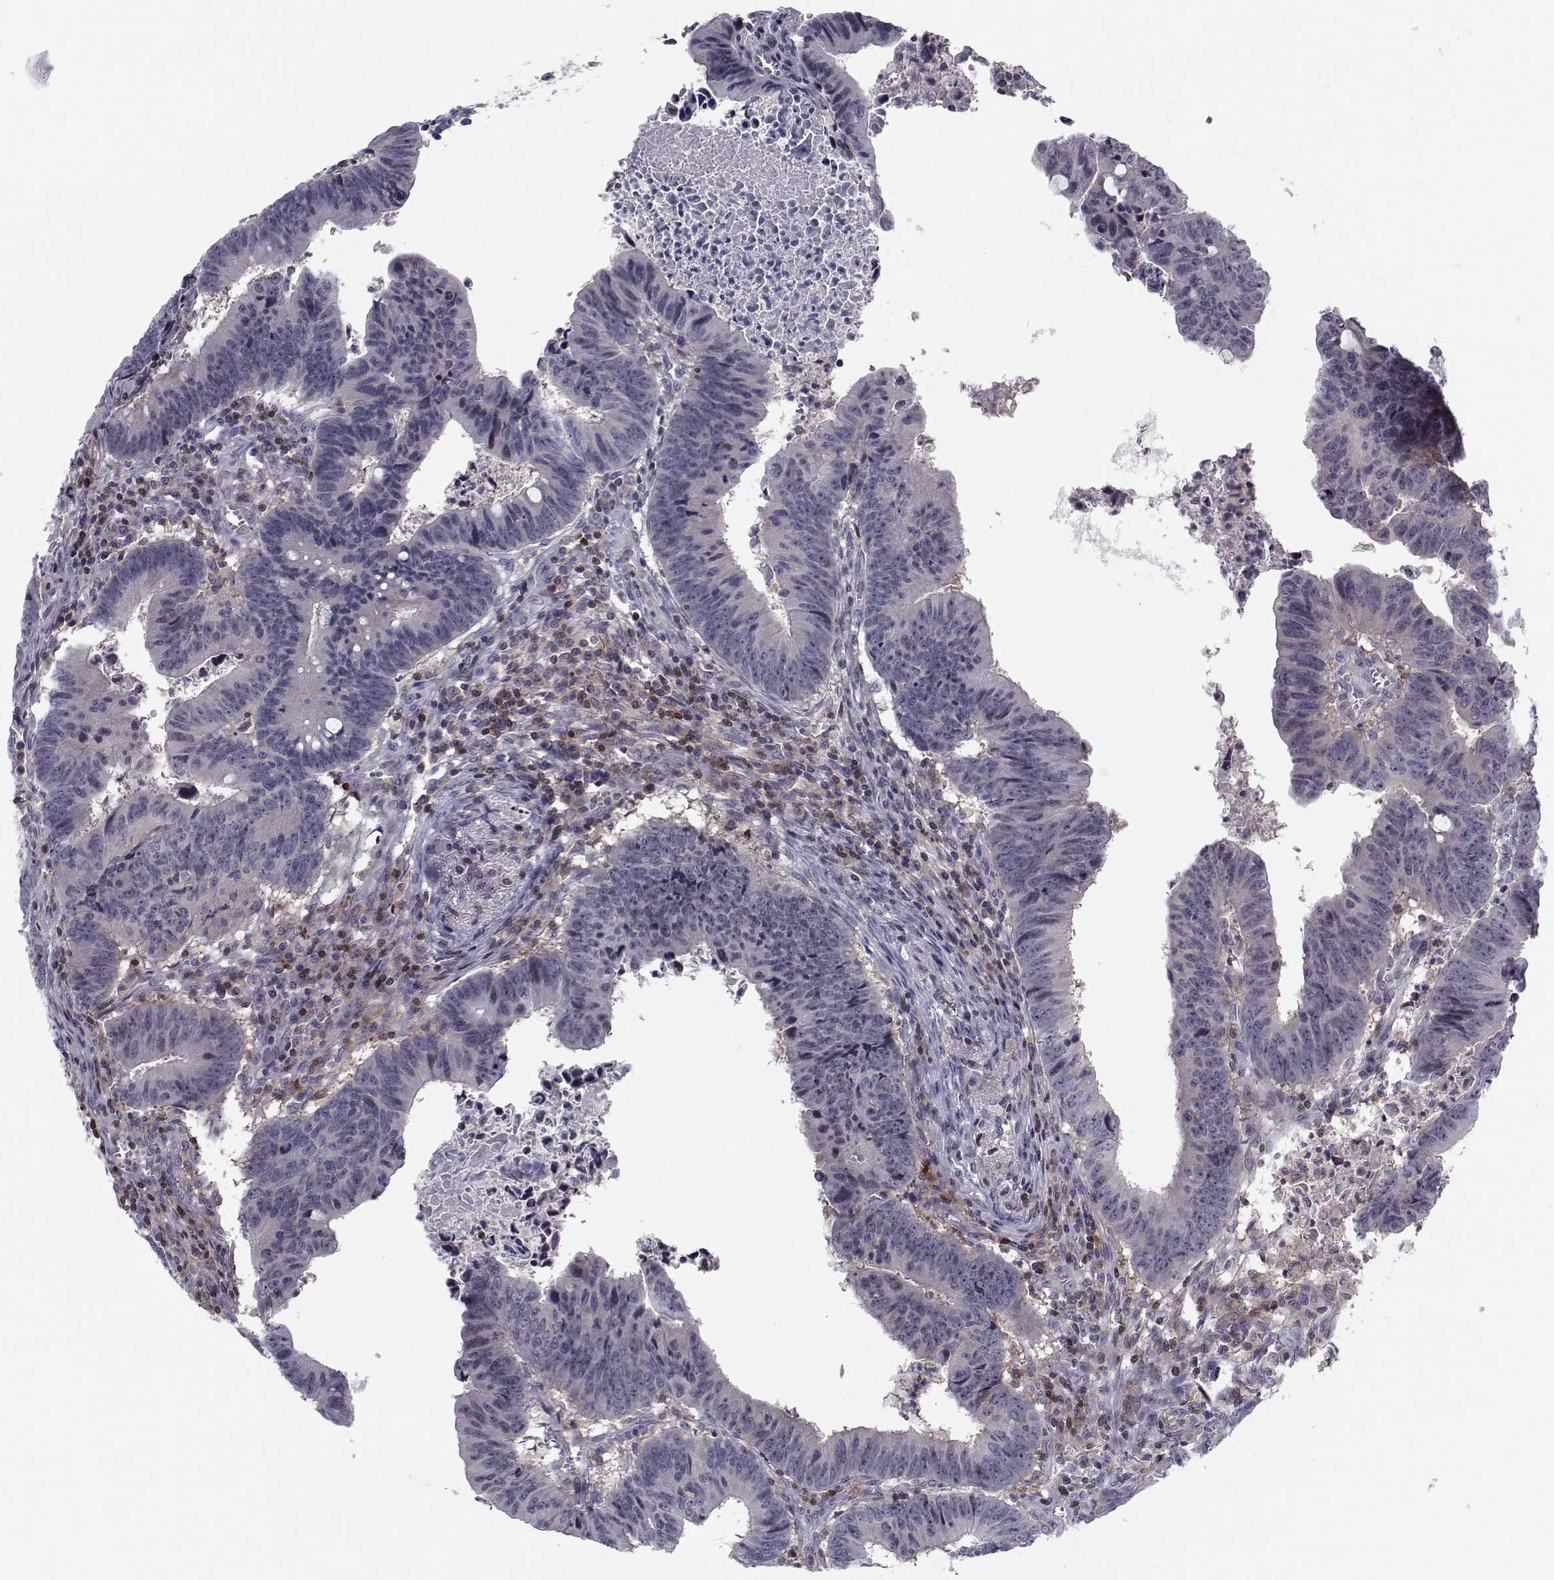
{"staining": {"intensity": "negative", "quantity": "none", "location": "none"}, "tissue": "colorectal cancer", "cell_type": "Tumor cells", "image_type": "cancer", "snomed": [{"axis": "morphology", "description": "Adenocarcinoma, NOS"}, {"axis": "topography", "description": "Colon"}], "caption": "IHC of human colorectal cancer exhibits no expression in tumor cells. The staining is performed using DAB brown chromogen with nuclei counter-stained in using hematoxylin.", "gene": "PCP4L1", "patient": {"sex": "female", "age": 87}}